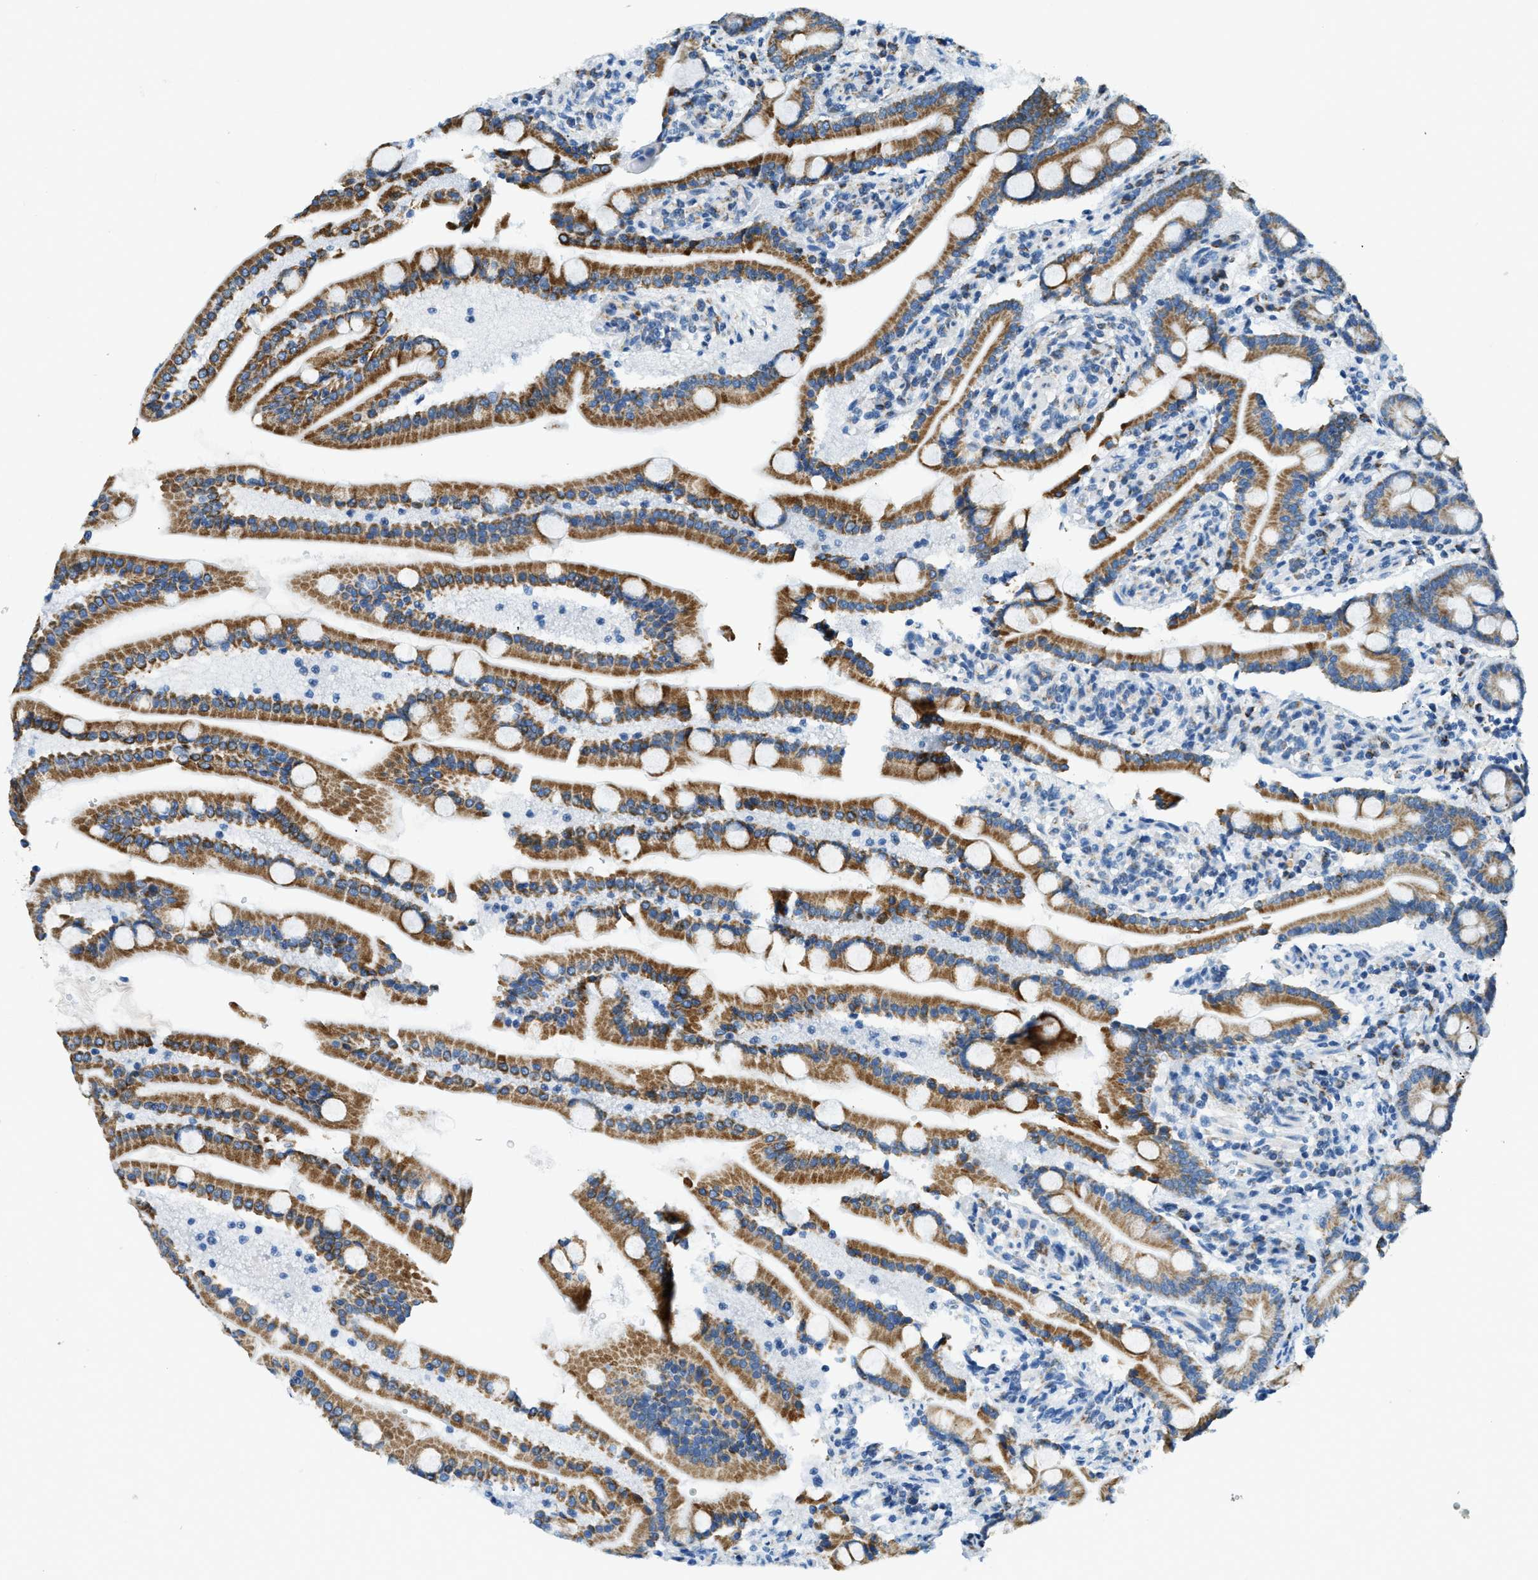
{"staining": {"intensity": "strong", "quantity": ">75%", "location": "cytoplasmic/membranous"}, "tissue": "duodenum", "cell_type": "Glandular cells", "image_type": "normal", "snomed": [{"axis": "morphology", "description": "Normal tissue, NOS"}, {"axis": "topography", "description": "Duodenum"}], "caption": "Immunohistochemistry of unremarkable duodenum demonstrates high levels of strong cytoplasmic/membranous positivity in about >75% of glandular cells. (Brightfield microscopy of DAB IHC at high magnification).", "gene": "ACADVL", "patient": {"sex": "male", "age": 54}}